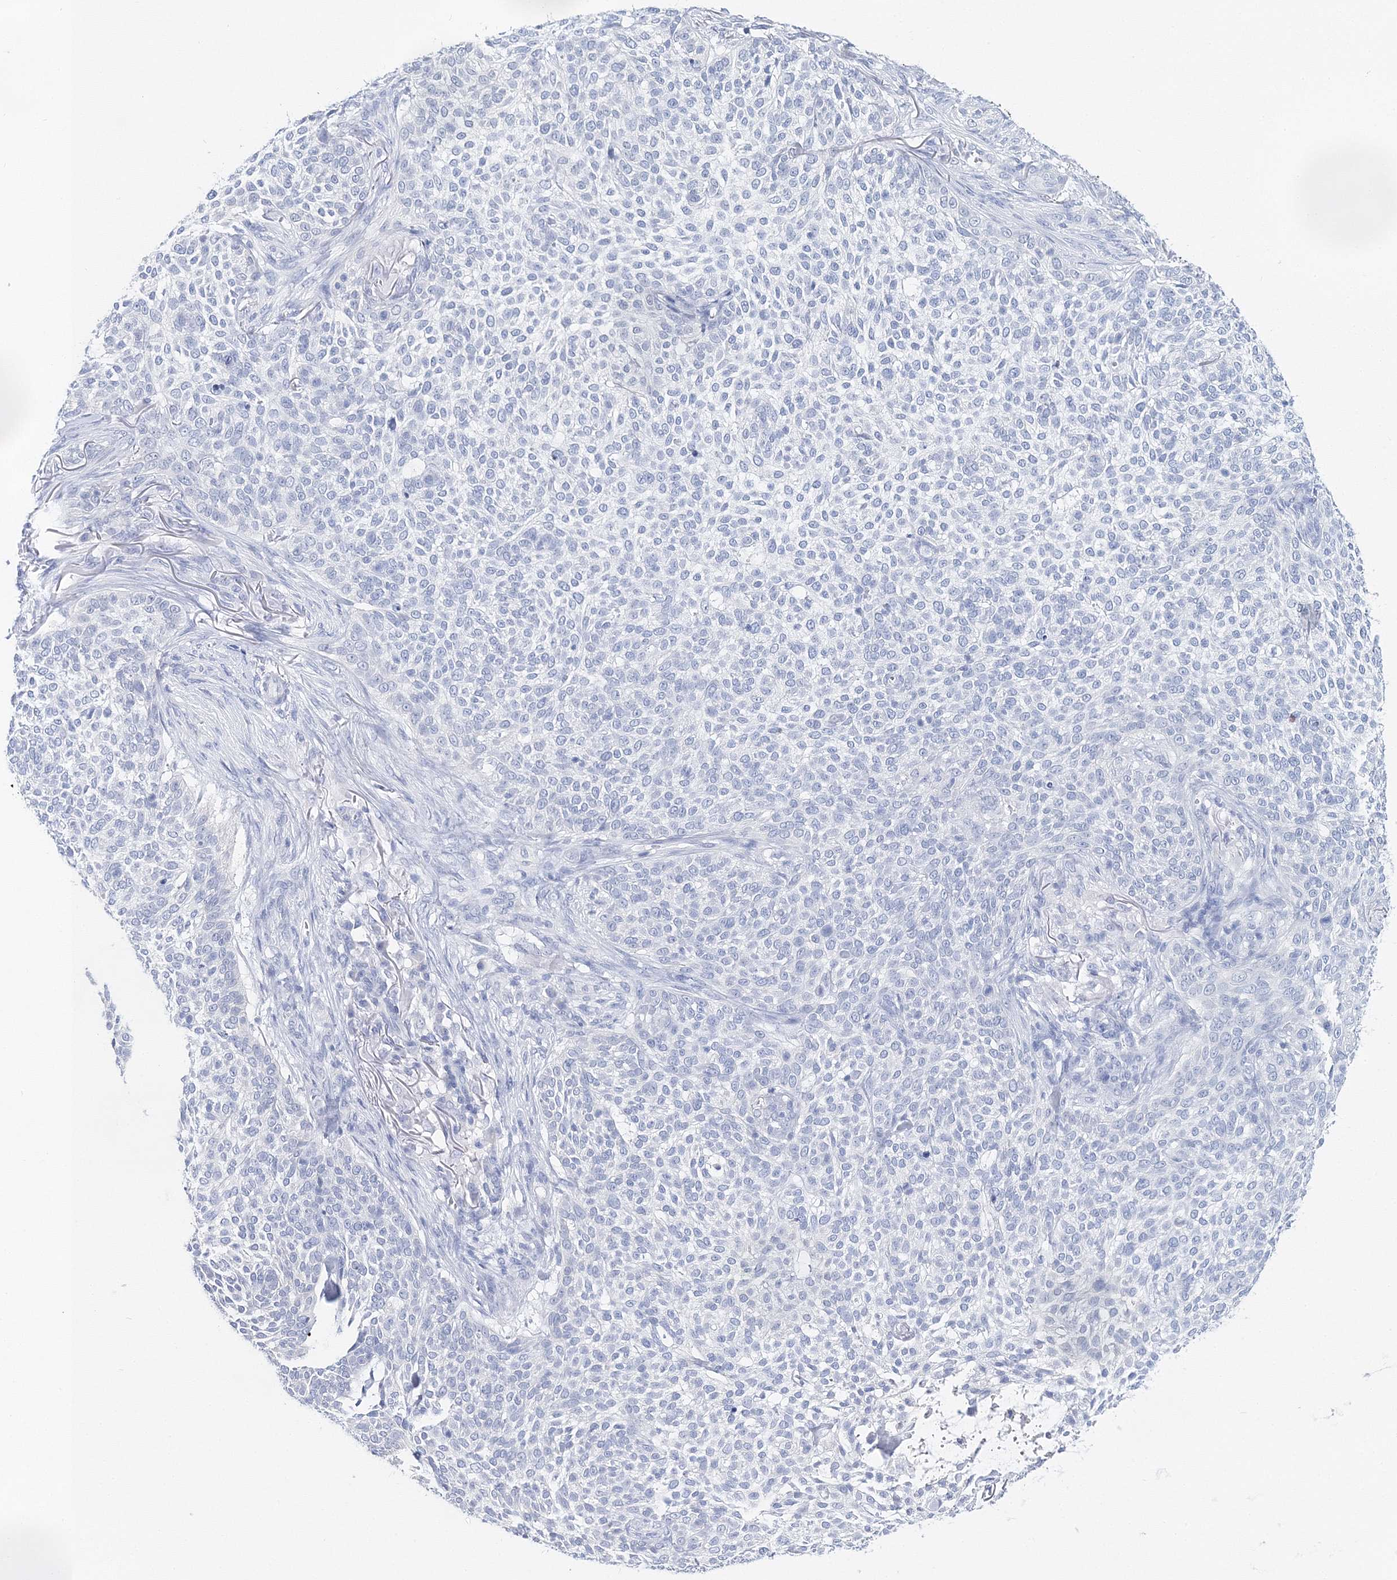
{"staining": {"intensity": "negative", "quantity": "none", "location": "none"}, "tissue": "skin cancer", "cell_type": "Tumor cells", "image_type": "cancer", "snomed": [{"axis": "morphology", "description": "Basal cell carcinoma"}, {"axis": "topography", "description": "Skin"}], "caption": "A histopathology image of skin cancer stained for a protein demonstrates no brown staining in tumor cells. The staining is performed using DAB (3,3'-diaminobenzidine) brown chromogen with nuclei counter-stained in using hematoxylin.", "gene": "MYOZ2", "patient": {"sex": "female", "age": 64}}